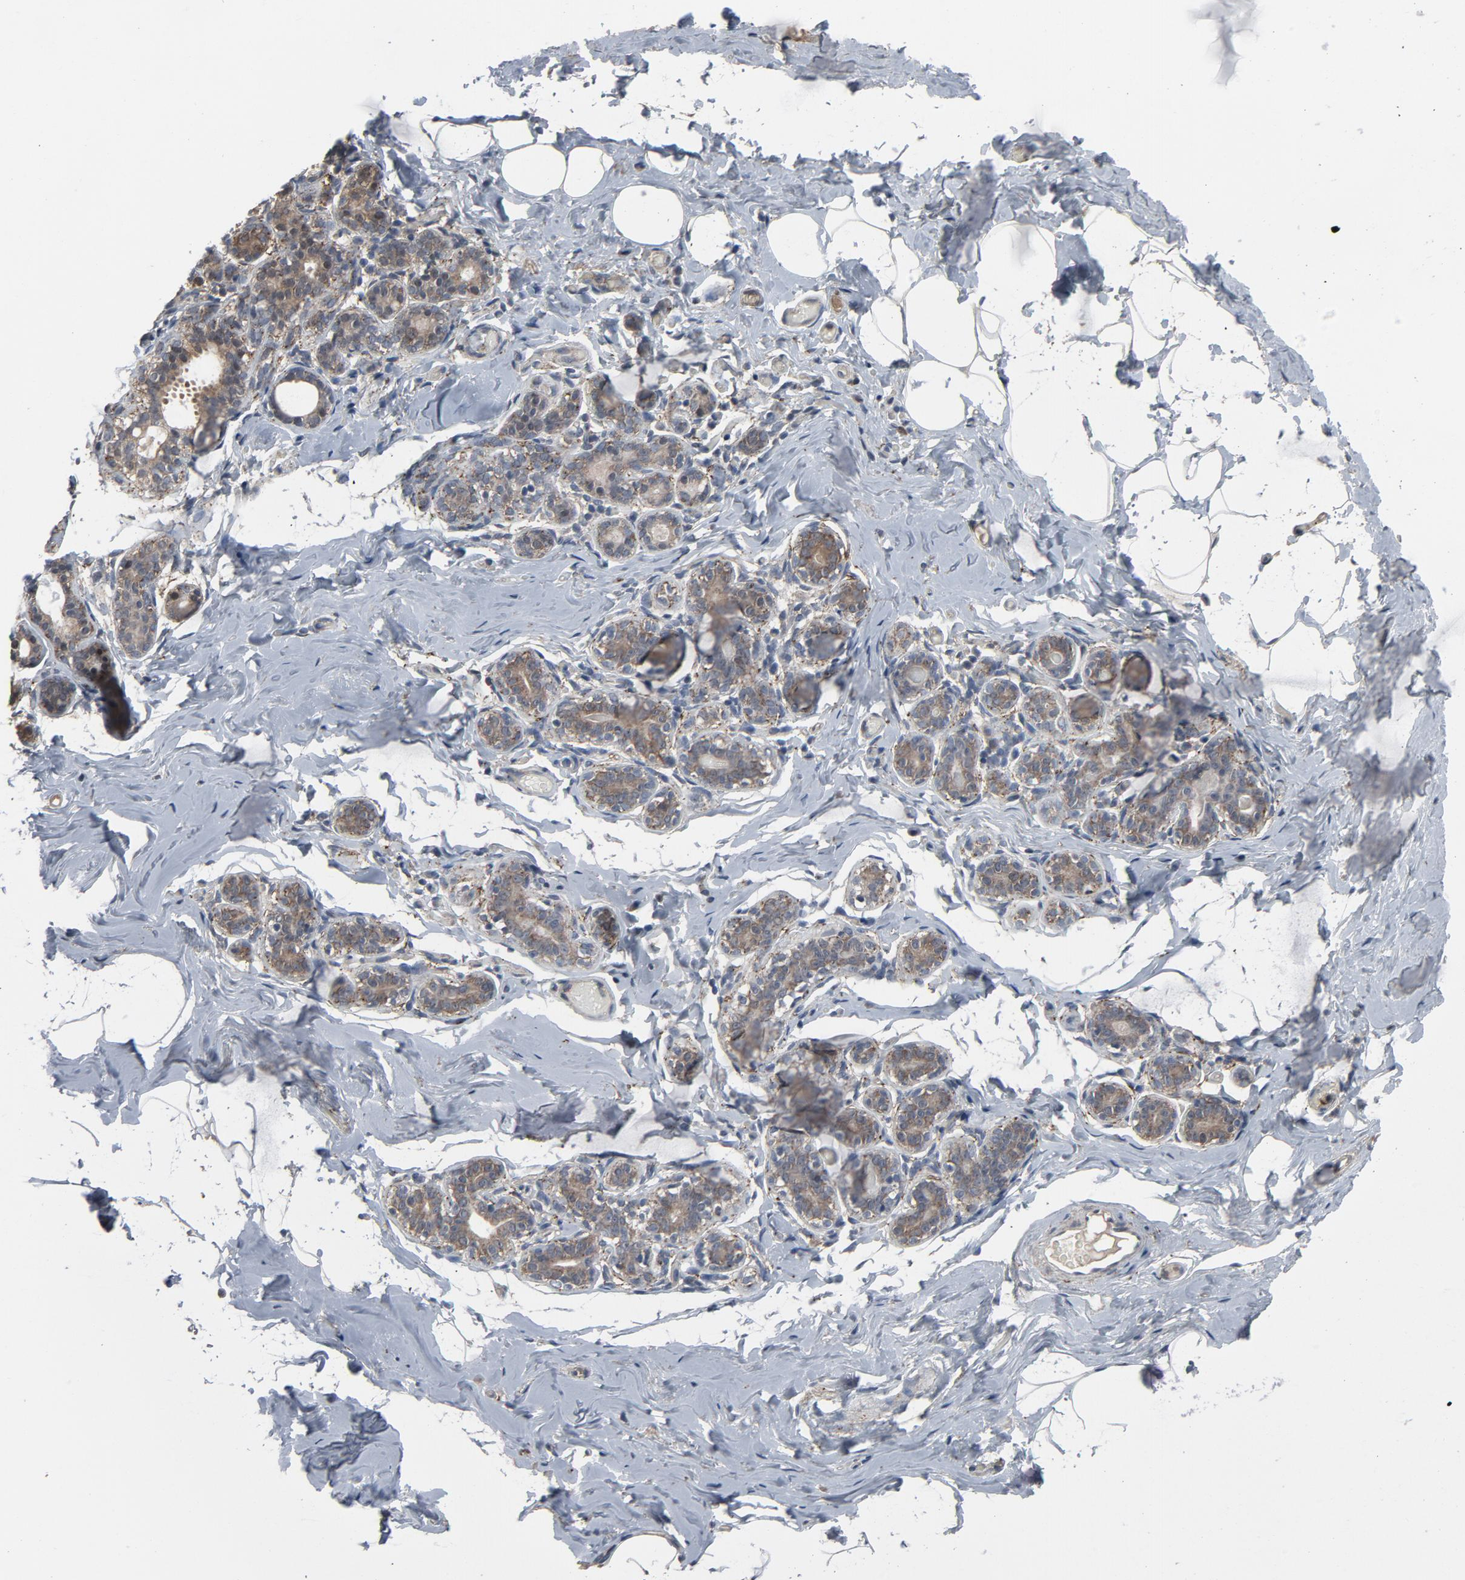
{"staining": {"intensity": "negative", "quantity": "none", "location": "none"}, "tissue": "breast", "cell_type": "Adipocytes", "image_type": "normal", "snomed": [{"axis": "morphology", "description": "Normal tissue, NOS"}, {"axis": "topography", "description": "Breast"}, {"axis": "topography", "description": "Soft tissue"}], "caption": "Immunohistochemical staining of benign human breast shows no significant expression in adipocytes.", "gene": "PDZD4", "patient": {"sex": "female", "age": 75}}